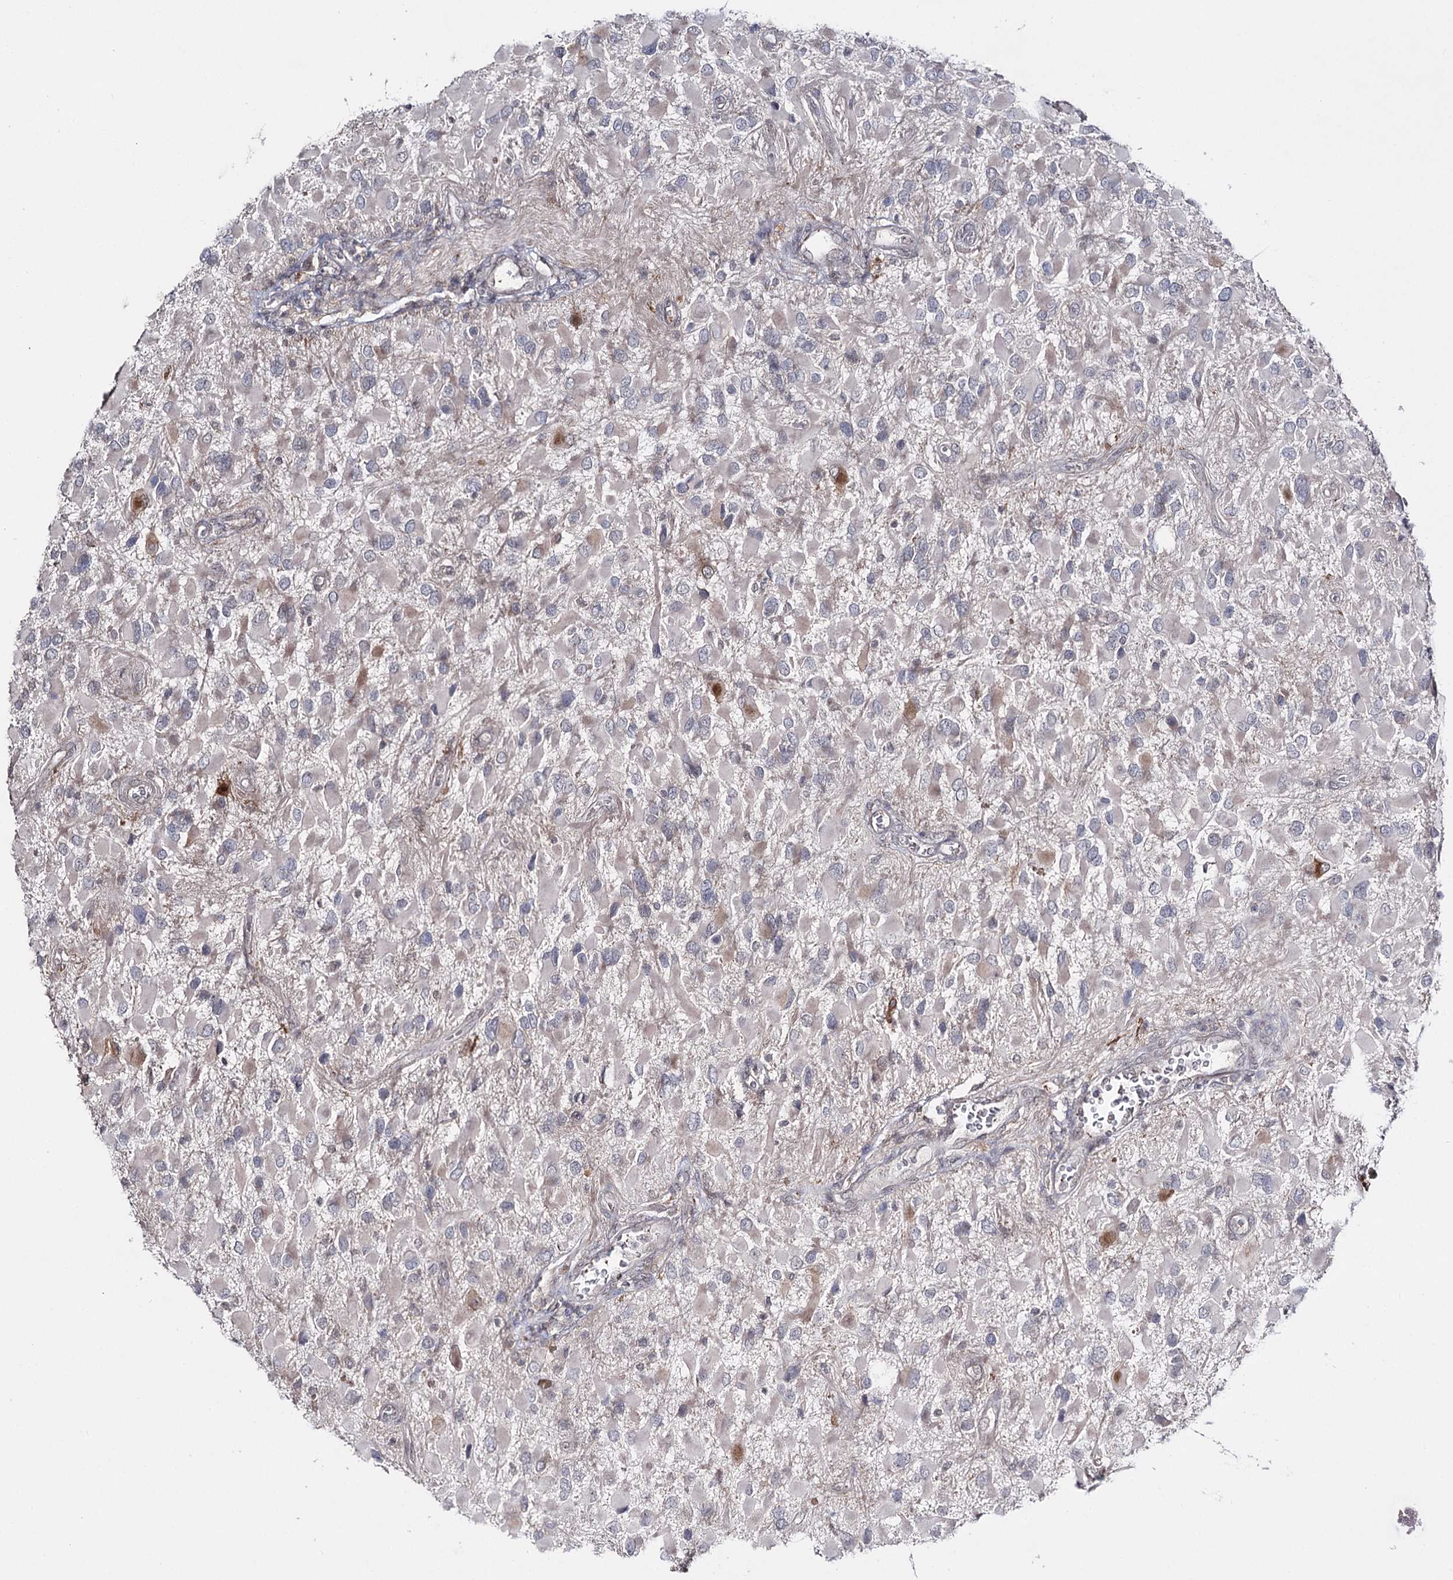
{"staining": {"intensity": "moderate", "quantity": "<25%", "location": "cytoplasmic/membranous,nuclear"}, "tissue": "glioma", "cell_type": "Tumor cells", "image_type": "cancer", "snomed": [{"axis": "morphology", "description": "Glioma, malignant, High grade"}, {"axis": "topography", "description": "Brain"}], "caption": "Moderate cytoplasmic/membranous and nuclear protein positivity is present in approximately <25% of tumor cells in glioma. (IHC, brightfield microscopy, high magnification).", "gene": "HSD11B2", "patient": {"sex": "male", "age": 53}}